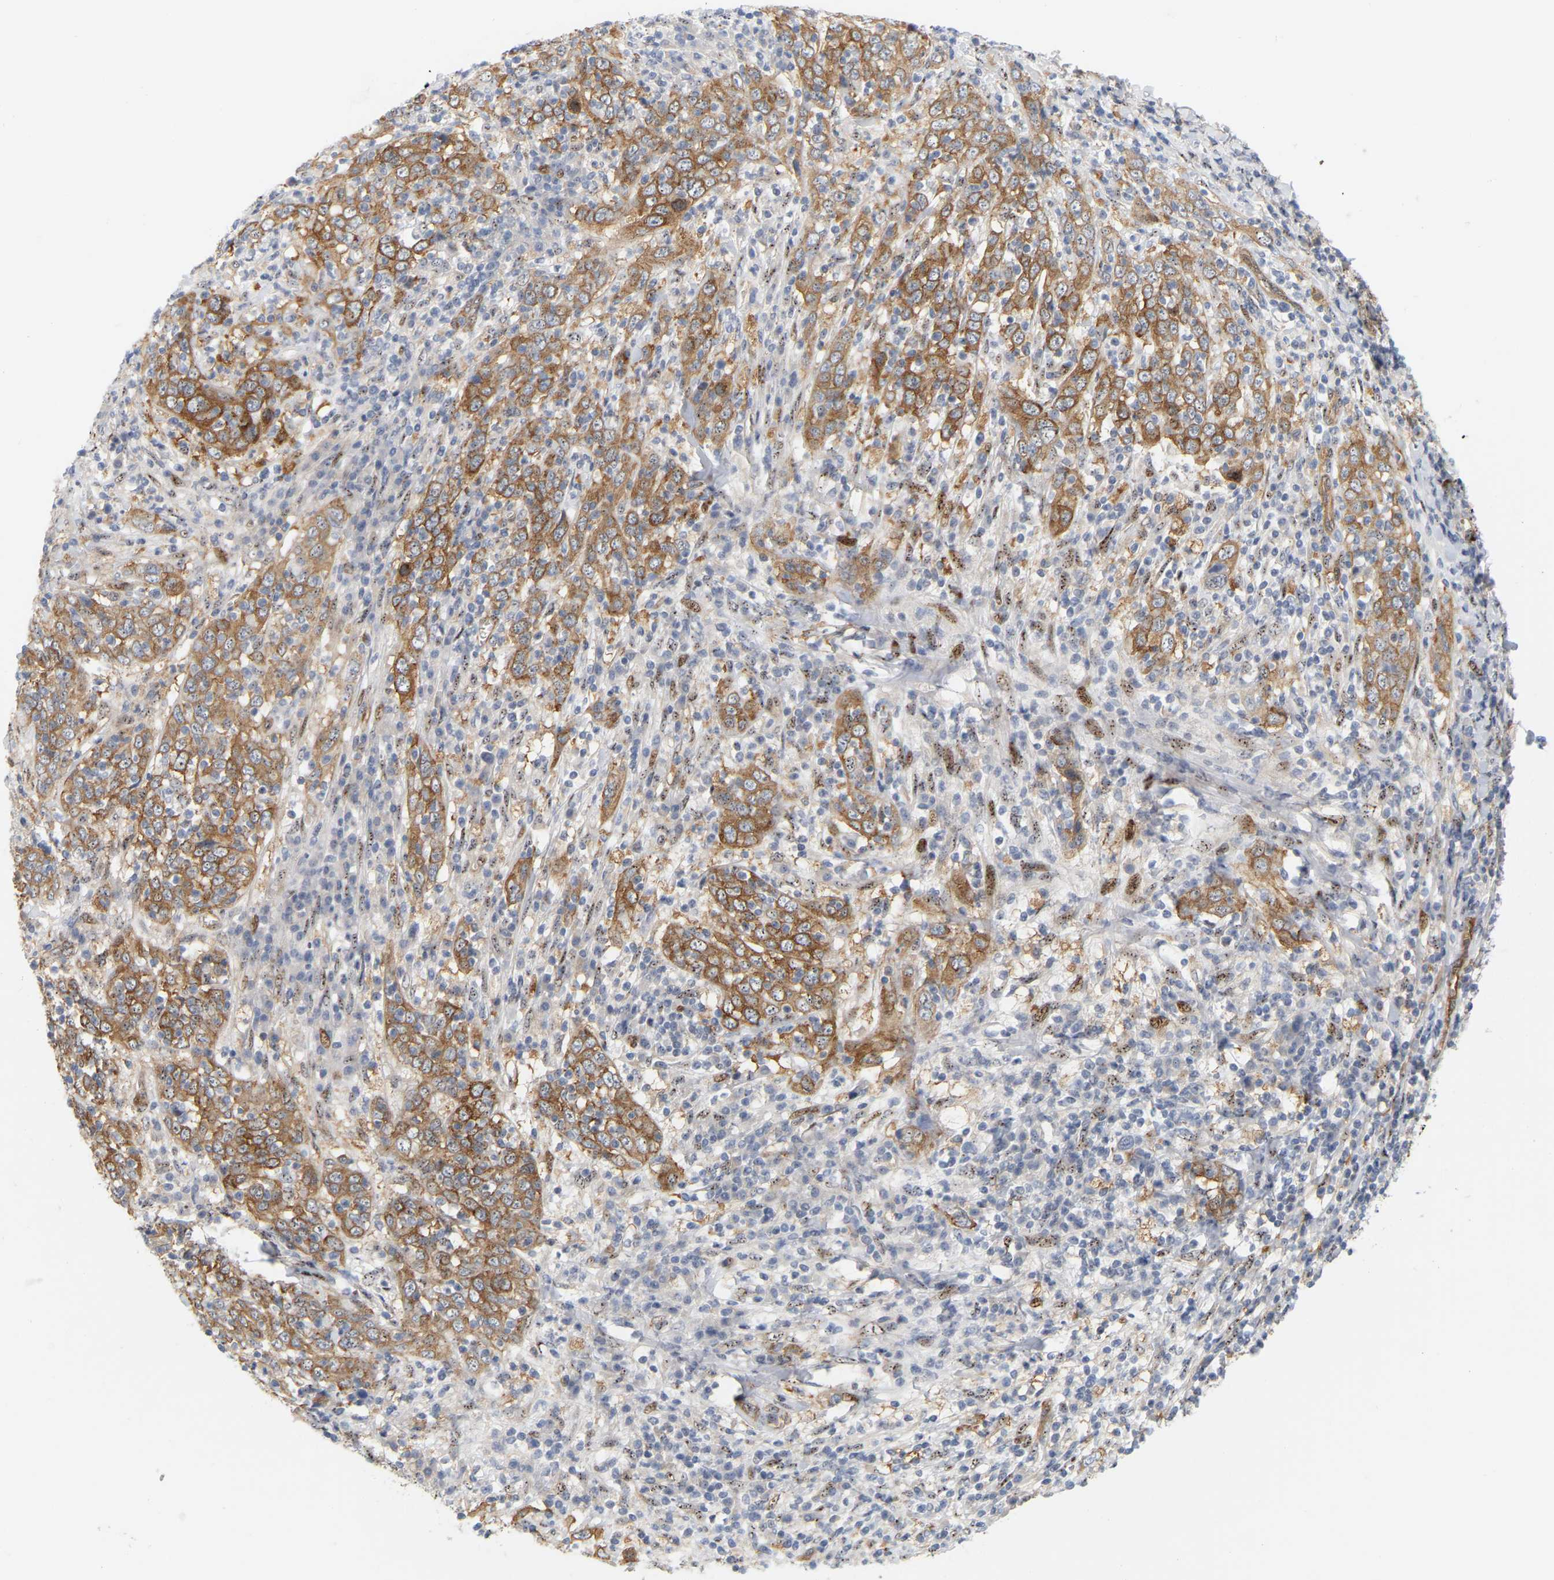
{"staining": {"intensity": "moderate", "quantity": ">75%", "location": "cytoplasmic/membranous"}, "tissue": "cervical cancer", "cell_type": "Tumor cells", "image_type": "cancer", "snomed": [{"axis": "morphology", "description": "Squamous cell carcinoma, NOS"}, {"axis": "topography", "description": "Cervix"}], "caption": "There is medium levels of moderate cytoplasmic/membranous expression in tumor cells of cervical cancer (squamous cell carcinoma), as demonstrated by immunohistochemical staining (brown color).", "gene": "RAPH1", "patient": {"sex": "female", "age": 46}}